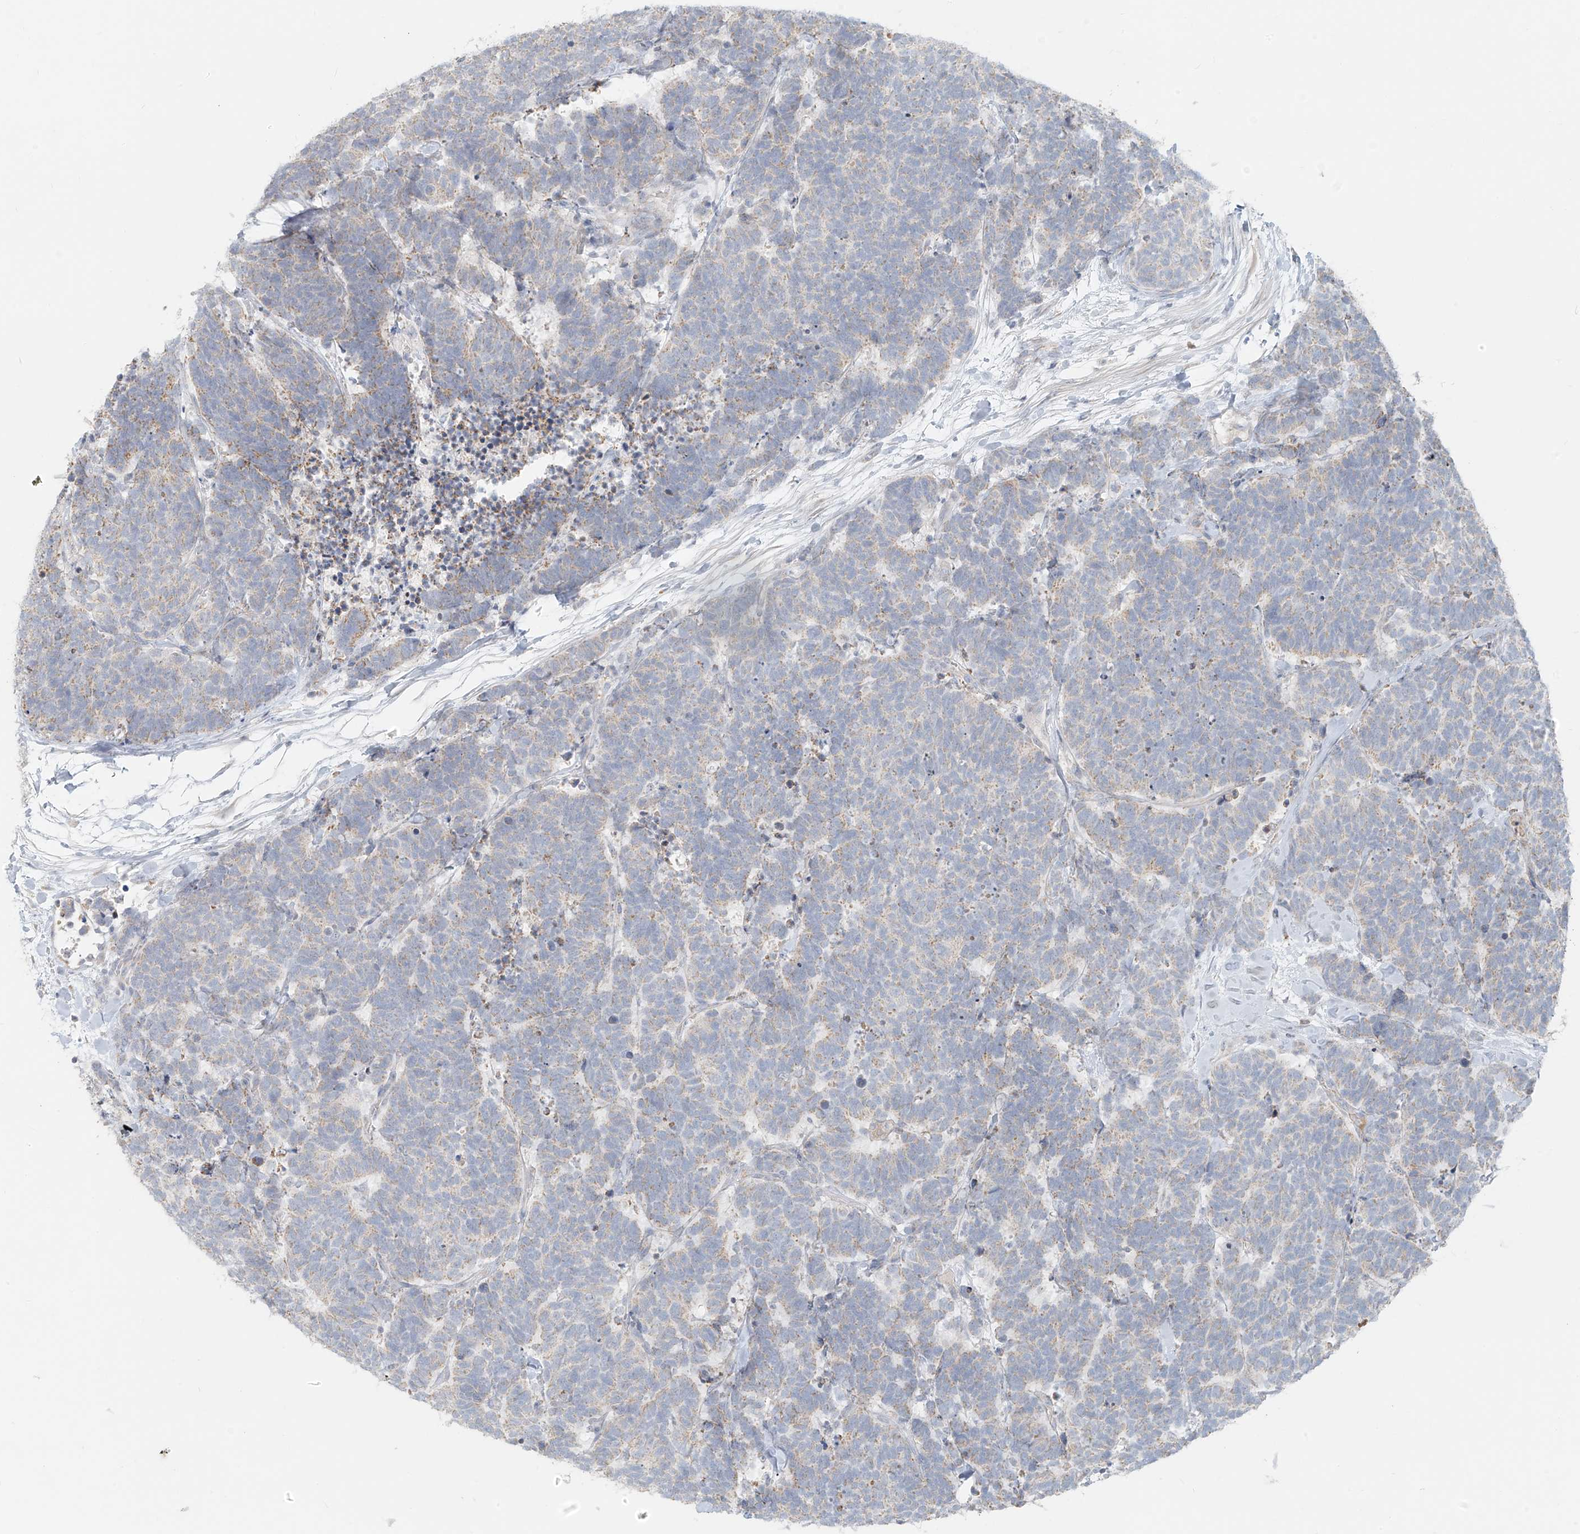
{"staining": {"intensity": "negative", "quantity": "none", "location": "none"}, "tissue": "carcinoid", "cell_type": "Tumor cells", "image_type": "cancer", "snomed": [{"axis": "morphology", "description": "Carcinoma, NOS"}, {"axis": "morphology", "description": "Carcinoid, malignant, NOS"}, {"axis": "topography", "description": "Urinary bladder"}], "caption": "Immunohistochemistry (IHC) histopathology image of human carcinoid stained for a protein (brown), which reveals no staining in tumor cells. Brightfield microscopy of immunohistochemistry stained with DAB (3,3'-diaminobenzidine) (brown) and hematoxylin (blue), captured at high magnification.", "gene": "UST", "patient": {"sex": "male", "age": 57}}